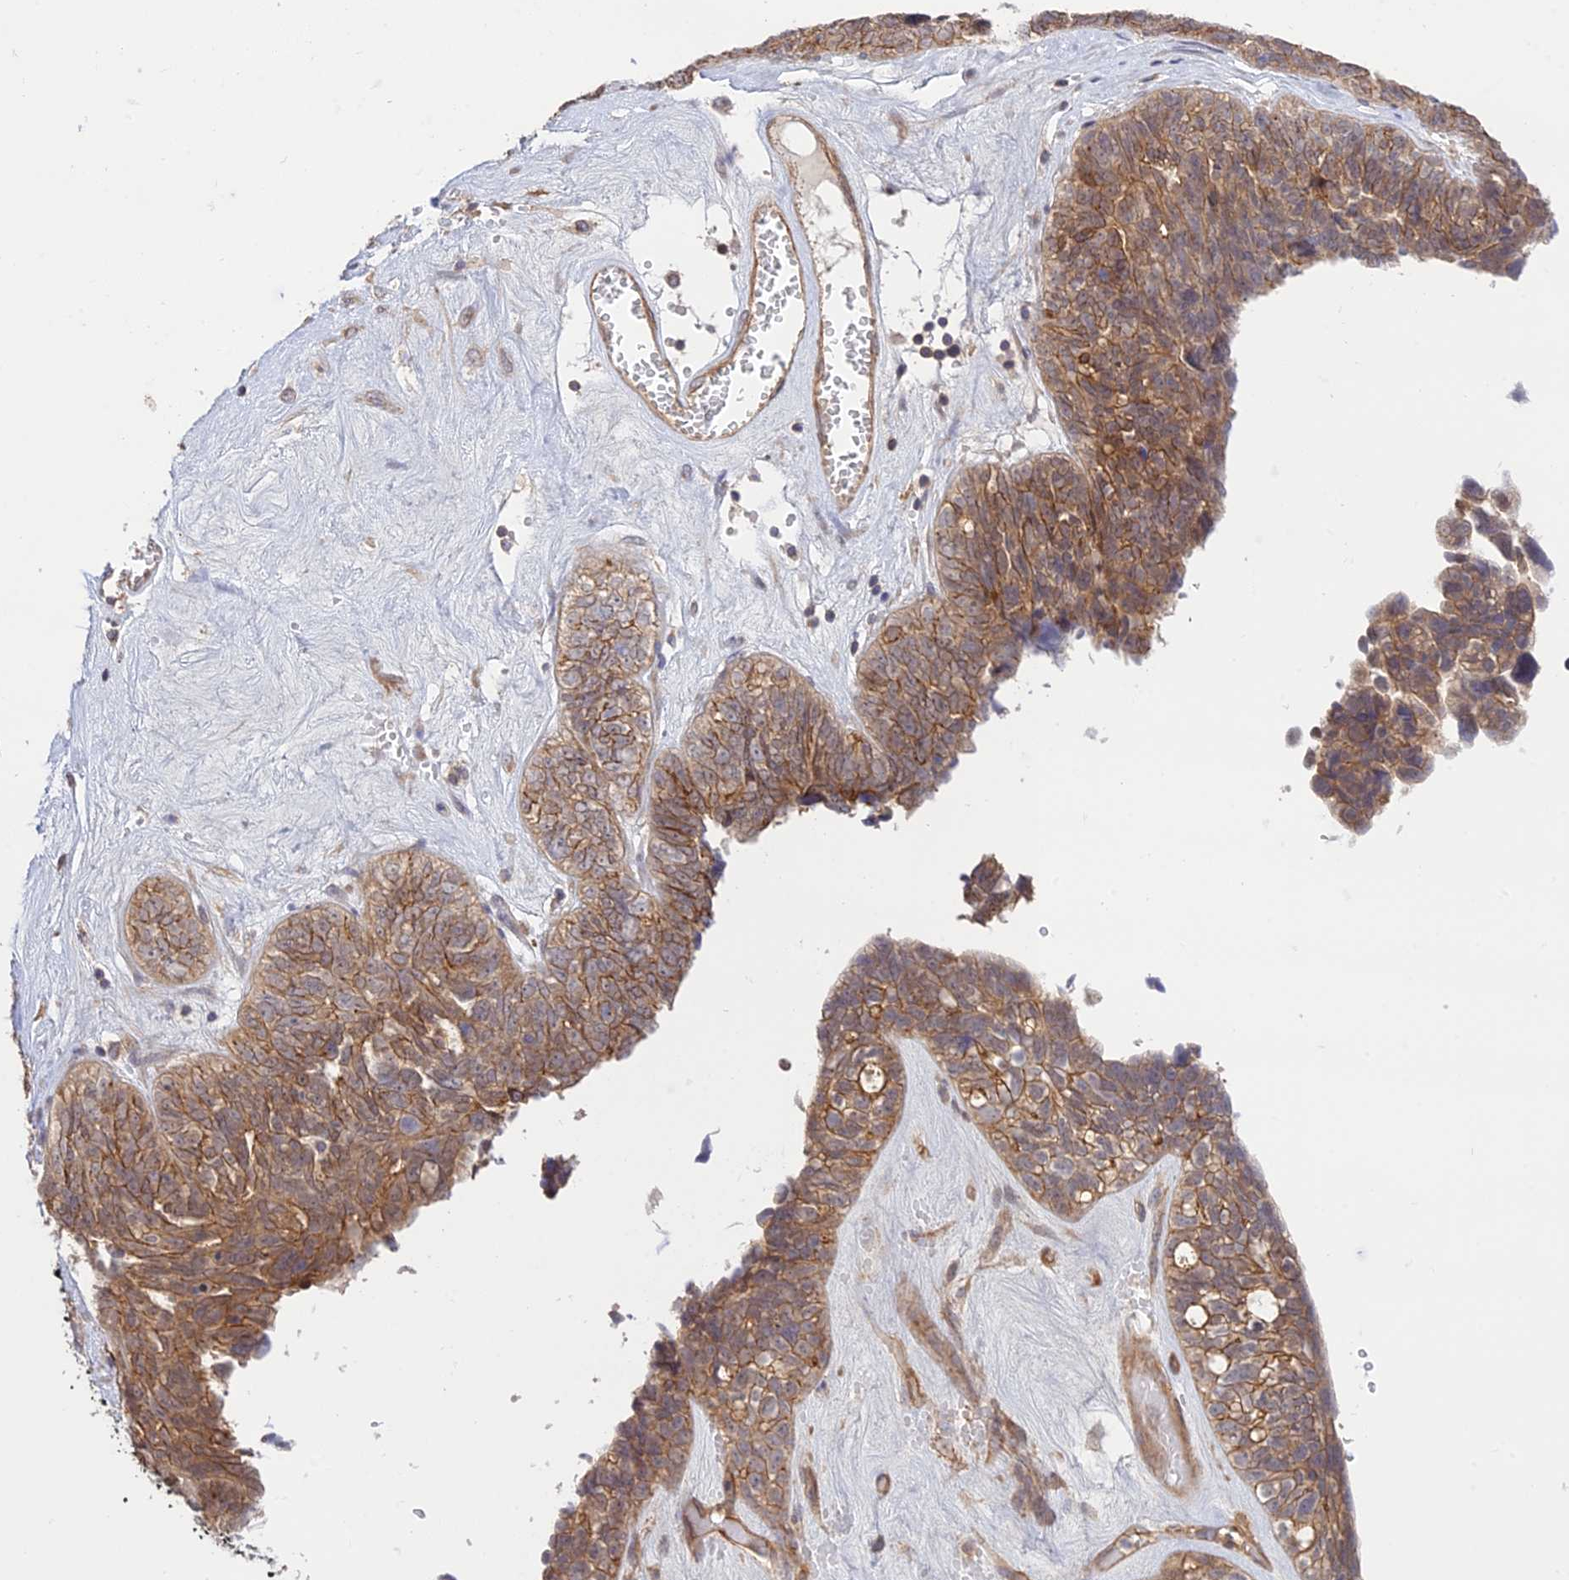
{"staining": {"intensity": "moderate", "quantity": ">75%", "location": "cytoplasmic/membranous"}, "tissue": "ovarian cancer", "cell_type": "Tumor cells", "image_type": "cancer", "snomed": [{"axis": "morphology", "description": "Cystadenocarcinoma, serous, NOS"}, {"axis": "topography", "description": "Ovary"}], "caption": "An image showing moderate cytoplasmic/membranous positivity in approximately >75% of tumor cells in ovarian cancer (serous cystadenocarcinoma), as visualized by brown immunohistochemical staining.", "gene": "HOMER2", "patient": {"sex": "female", "age": 79}}